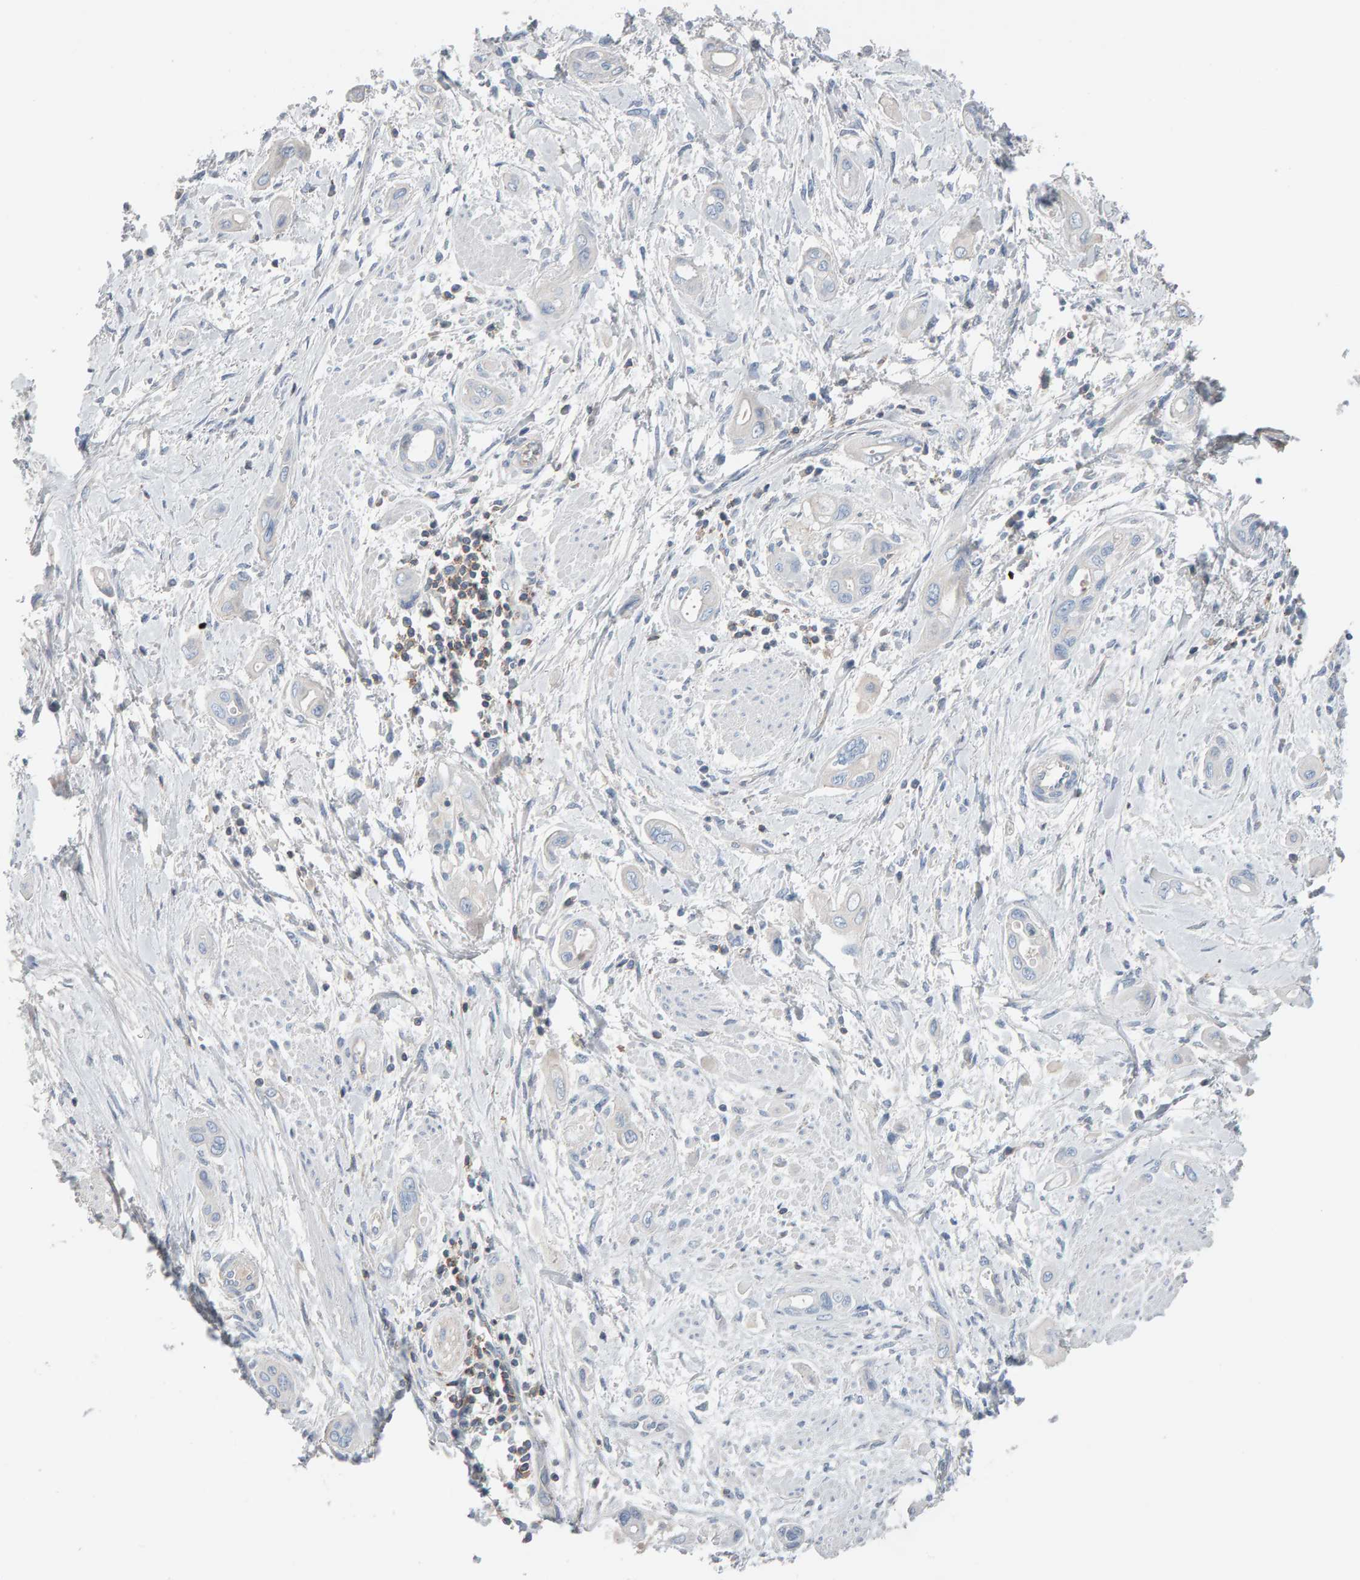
{"staining": {"intensity": "negative", "quantity": "none", "location": "none"}, "tissue": "pancreatic cancer", "cell_type": "Tumor cells", "image_type": "cancer", "snomed": [{"axis": "morphology", "description": "Adenocarcinoma, NOS"}, {"axis": "topography", "description": "Pancreas"}], "caption": "Histopathology image shows no protein expression in tumor cells of pancreatic adenocarcinoma tissue. (Immunohistochemistry (ihc), brightfield microscopy, high magnification).", "gene": "FYN", "patient": {"sex": "male", "age": 59}}